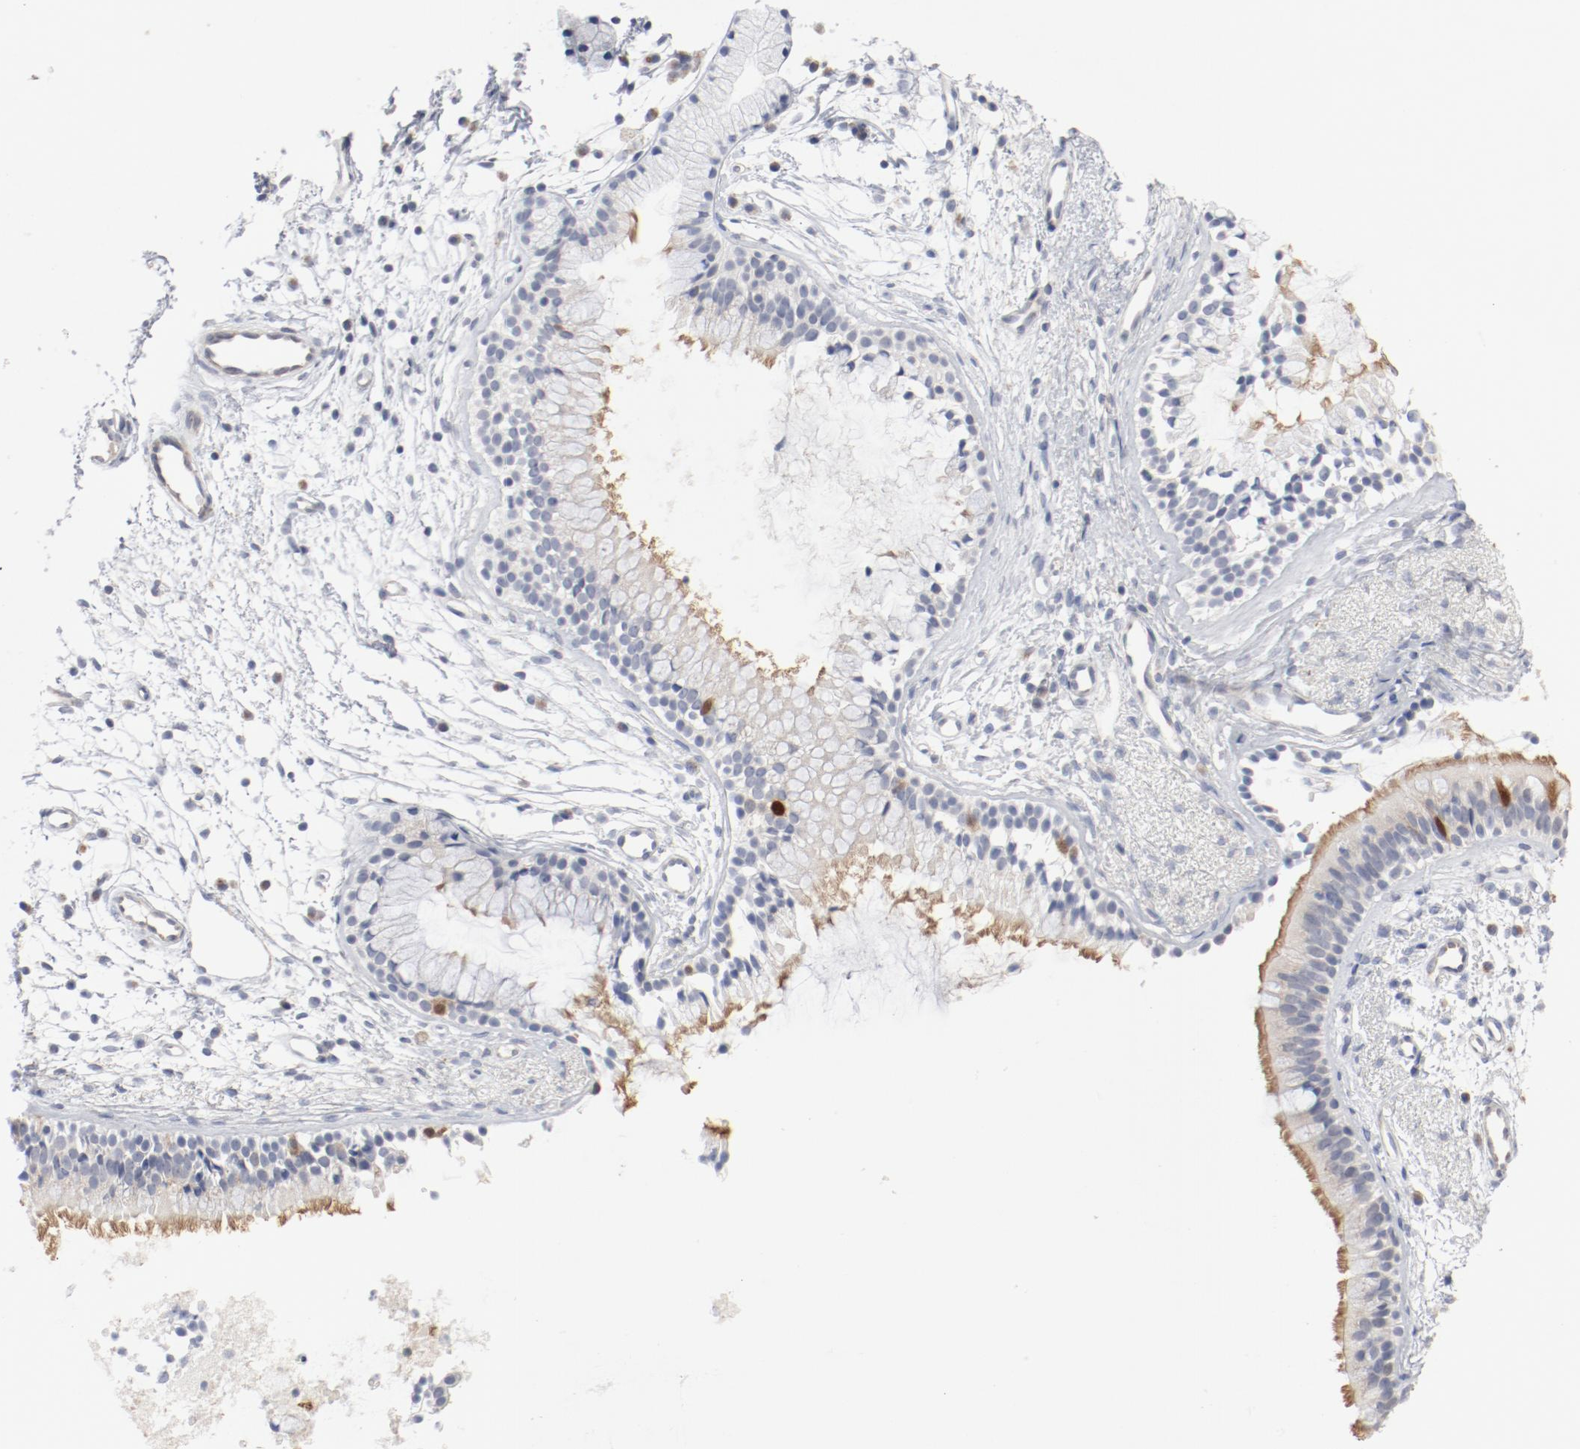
{"staining": {"intensity": "moderate", "quantity": ">75%", "location": "cytoplasmic/membranous"}, "tissue": "nasopharynx", "cell_type": "Respiratory epithelial cells", "image_type": "normal", "snomed": [{"axis": "morphology", "description": "Normal tissue, NOS"}, {"axis": "topography", "description": "Nasopharynx"}], "caption": "A brown stain labels moderate cytoplasmic/membranous staining of a protein in respiratory epithelial cells of benign human nasopharynx. (DAB IHC, brown staining for protein, blue staining for nuclei).", "gene": "CDK1", "patient": {"sex": "male", "age": 21}}